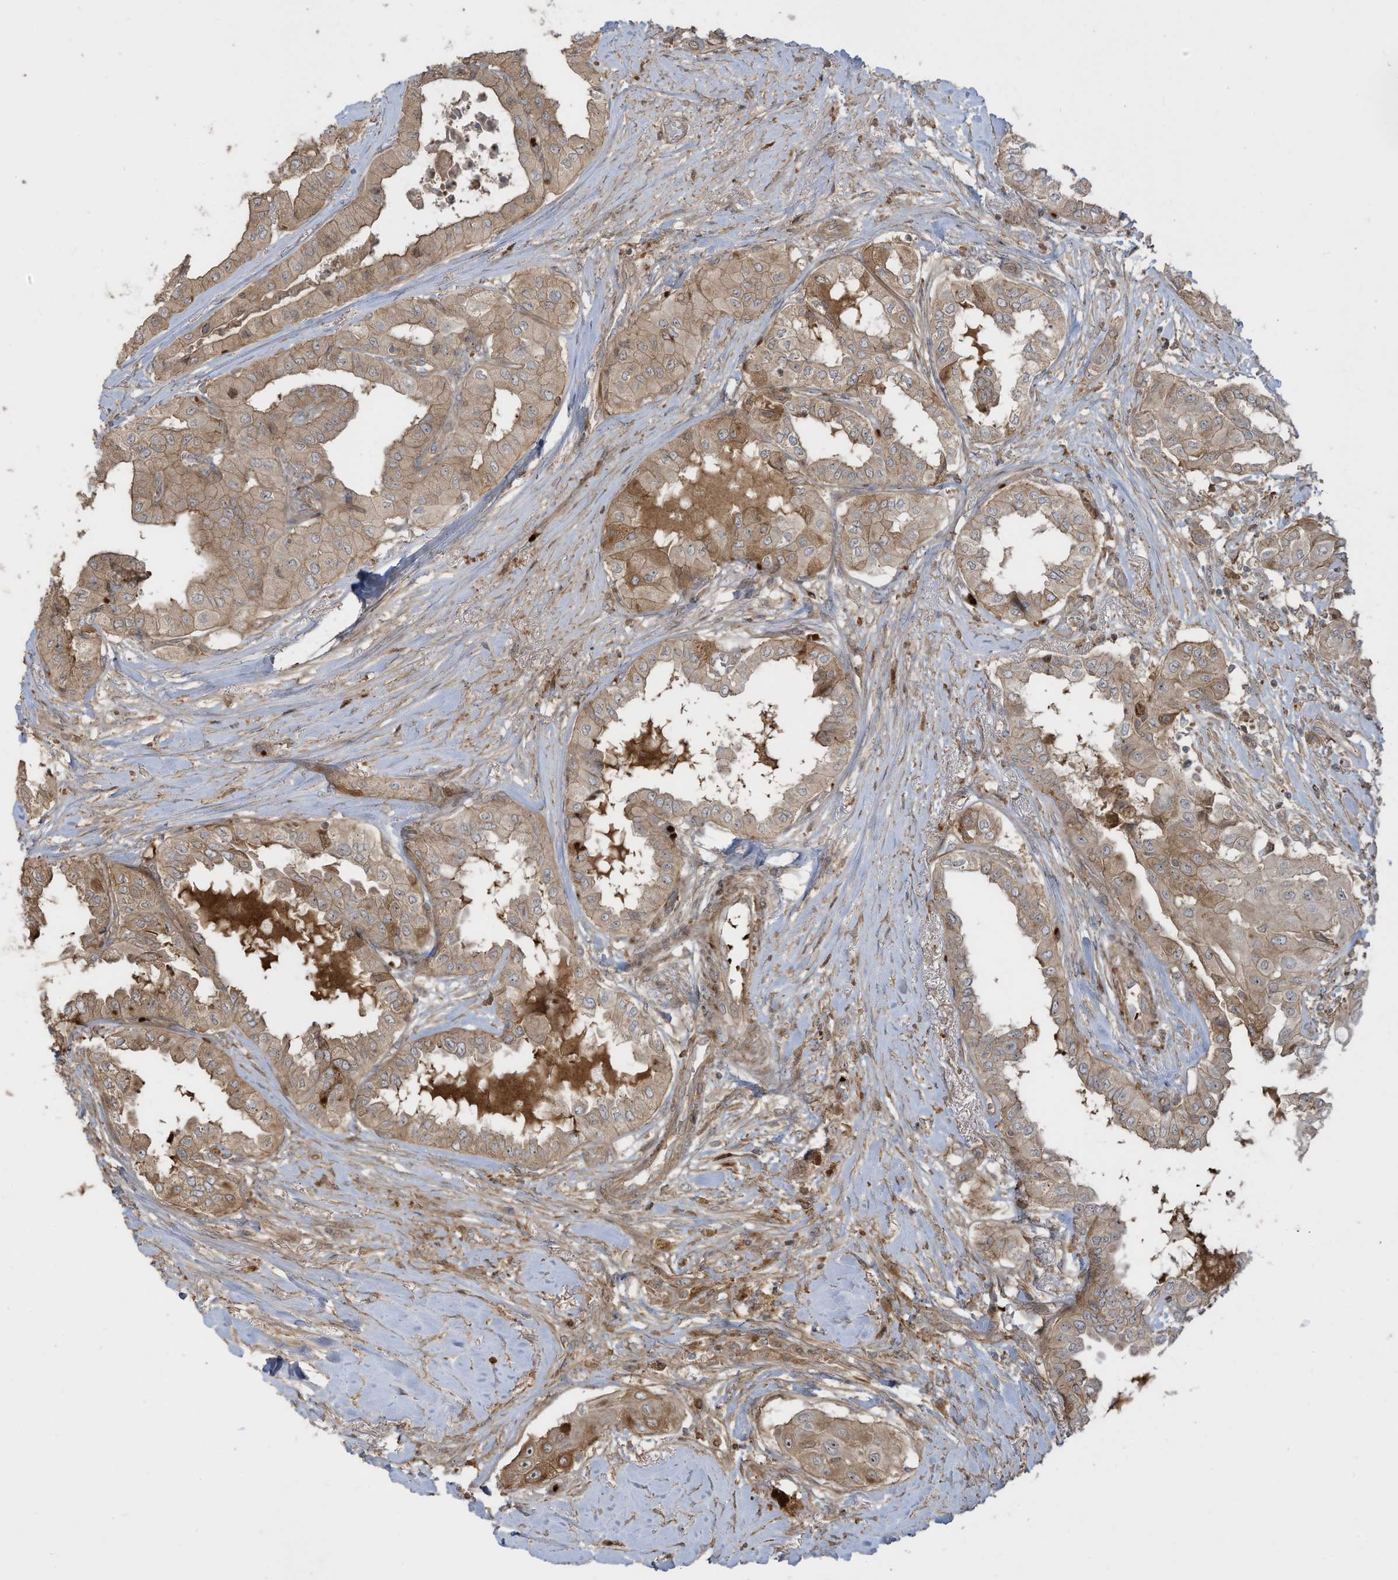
{"staining": {"intensity": "moderate", "quantity": ">75%", "location": "cytoplasmic/membranous"}, "tissue": "thyroid cancer", "cell_type": "Tumor cells", "image_type": "cancer", "snomed": [{"axis": "morphology", "description": "Papillary adenocarcinoma, NOS"}, {"axis": "topography", "description": "Thyroid gland"}], "caption": "Thyroid papillary adenocarcinoma stained for a protein shows moderate cytoplasmic/membranous positivity in tumor cells.", "gene": "ENTR1", "patient": {"sex": "female", "age": 59}}